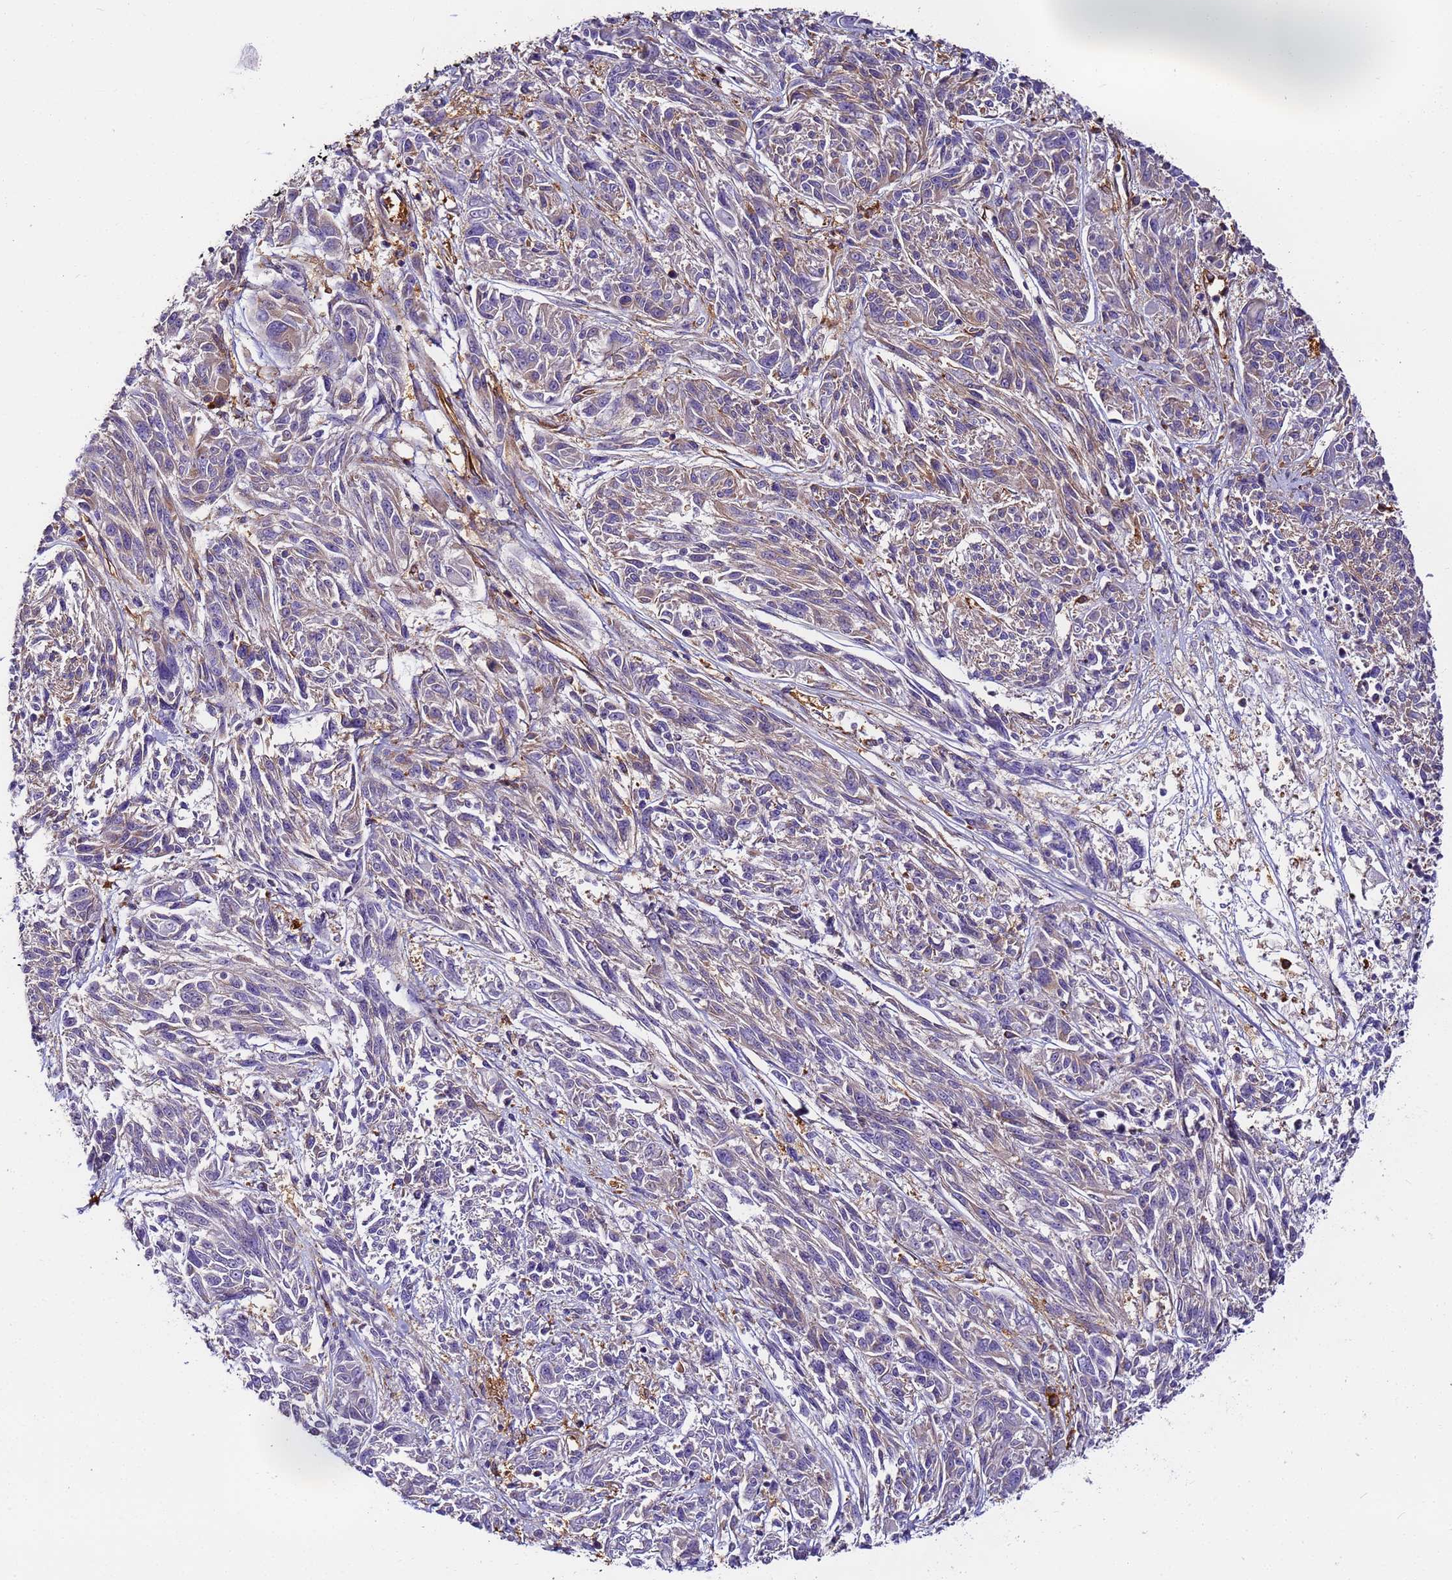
{"staining": {"intensity": "weak", "quantity": "25%-75%", "location": "cytoplasmic/membranous"}, "tissue": "melanoma", "cell_type": "Tumor cells", "image_type": "cancer", "snomed": [{"axis": "morphology", "description": "Malignant melanoma, NOS"}, {"axis": "topography", "description": "Skin"}], "caption": "Protein staining of melanoma tissue displays weak cytoplasmic/membranous positivity in approximately 25%-75% of tumor cells. The protein is stained brown, and the nuclei are stained in blue (DAB IHC with brightfield microscopy, high magnification).", "gene": "DYNC1I2", "patient": {"sex": "male", "age": 53}}